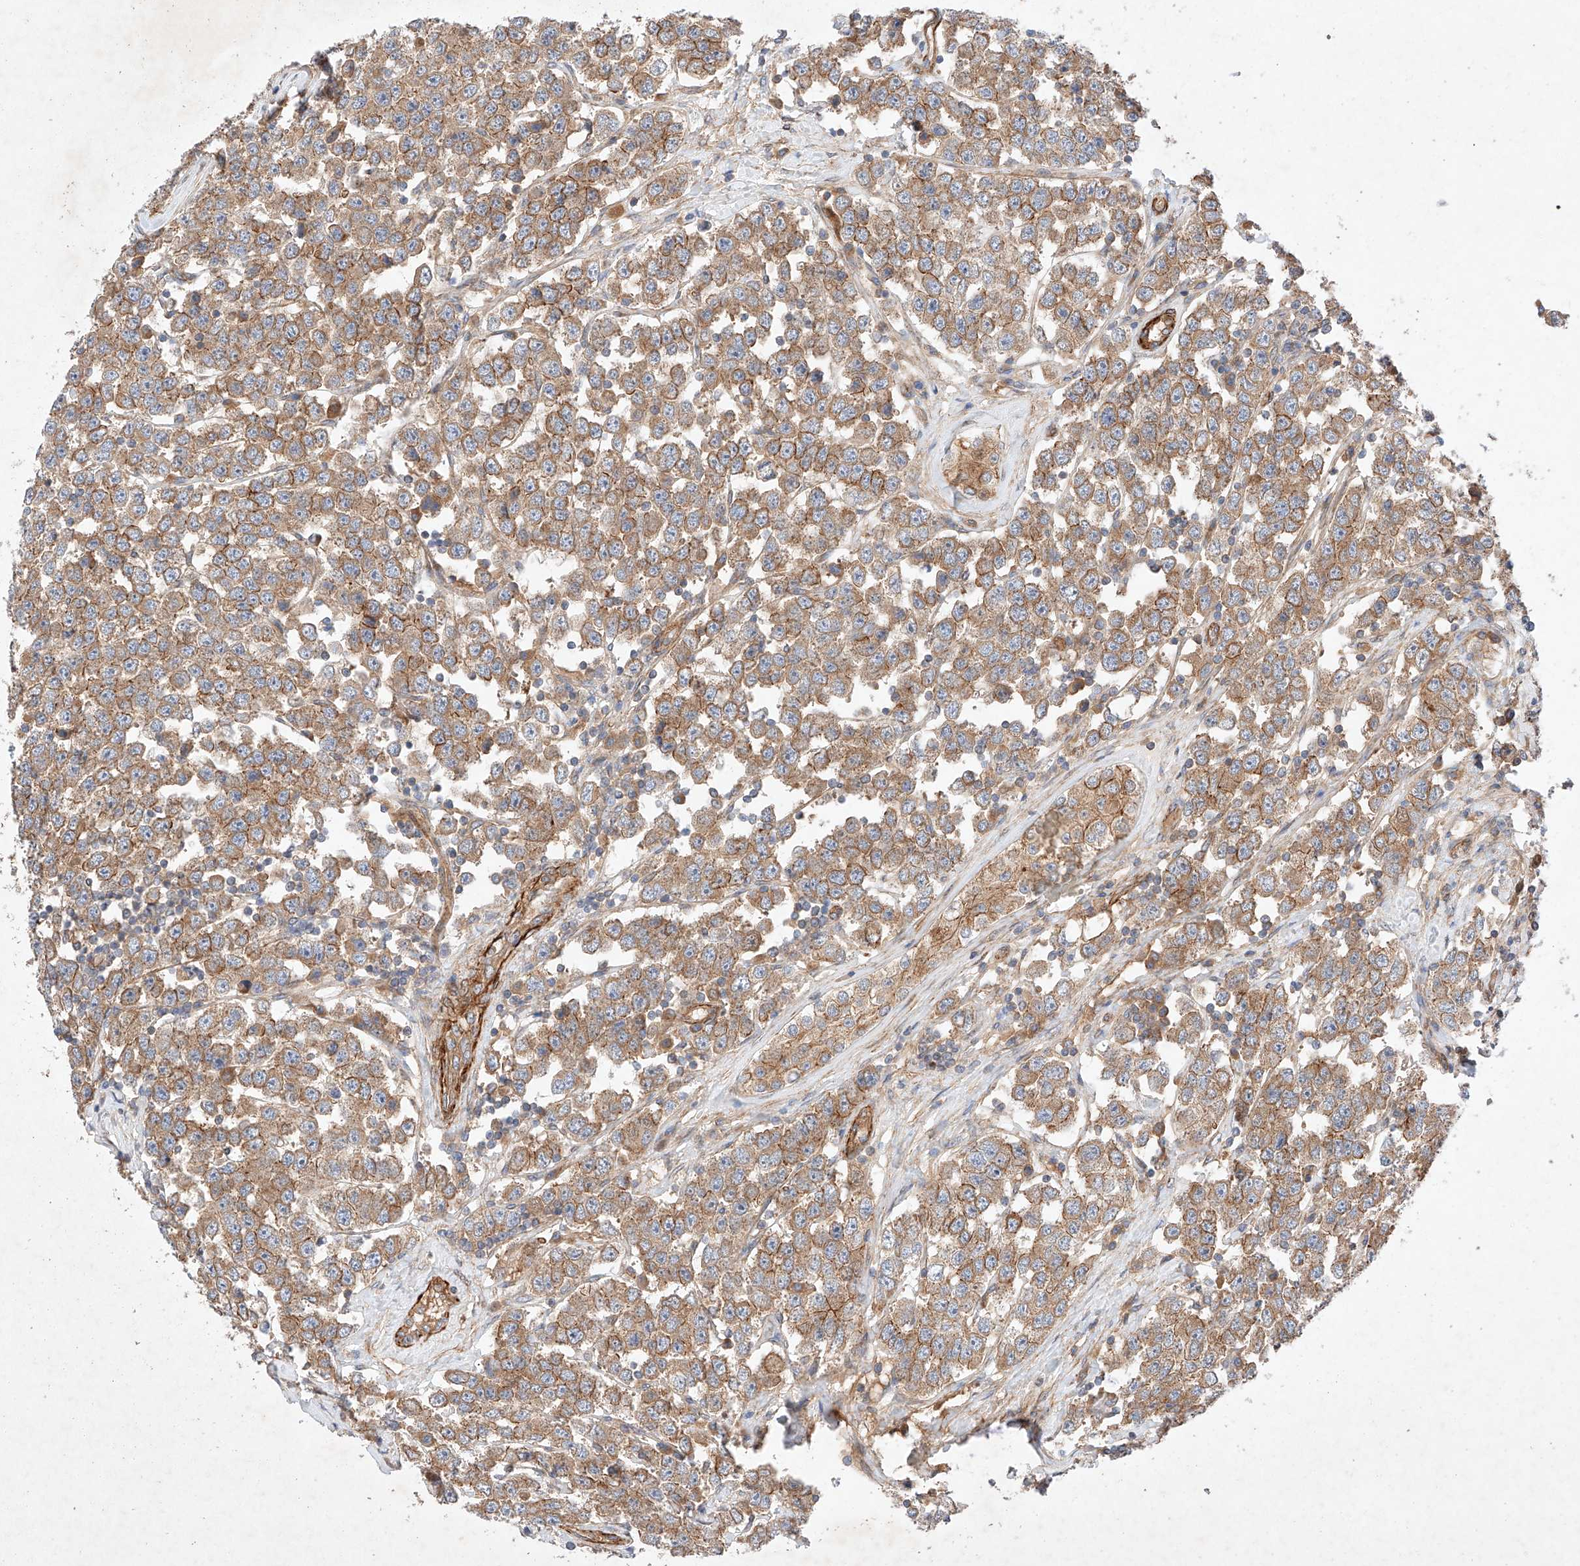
{"staining": {"intensity": "moderate", "quantity": ">75%", "location": "cytoplasmic/membranous"}, "tissue": "testis cancer", "cell_type": "Tumor cells", "image_type": "cancer", "snomed": [{"axis": "morphology", "description": "Seminoma, NOS"}, {"axis": "topography", "description": "Testis"}], "caption": "This image shows immunohistochemistry staining of testis cancer (seminoma), with medium moderate cytoplasmic/membranous staining in approximately >75% of tumor cells.", "gene": "RAB23", "patient": {"sex": "male", "age": 28}}